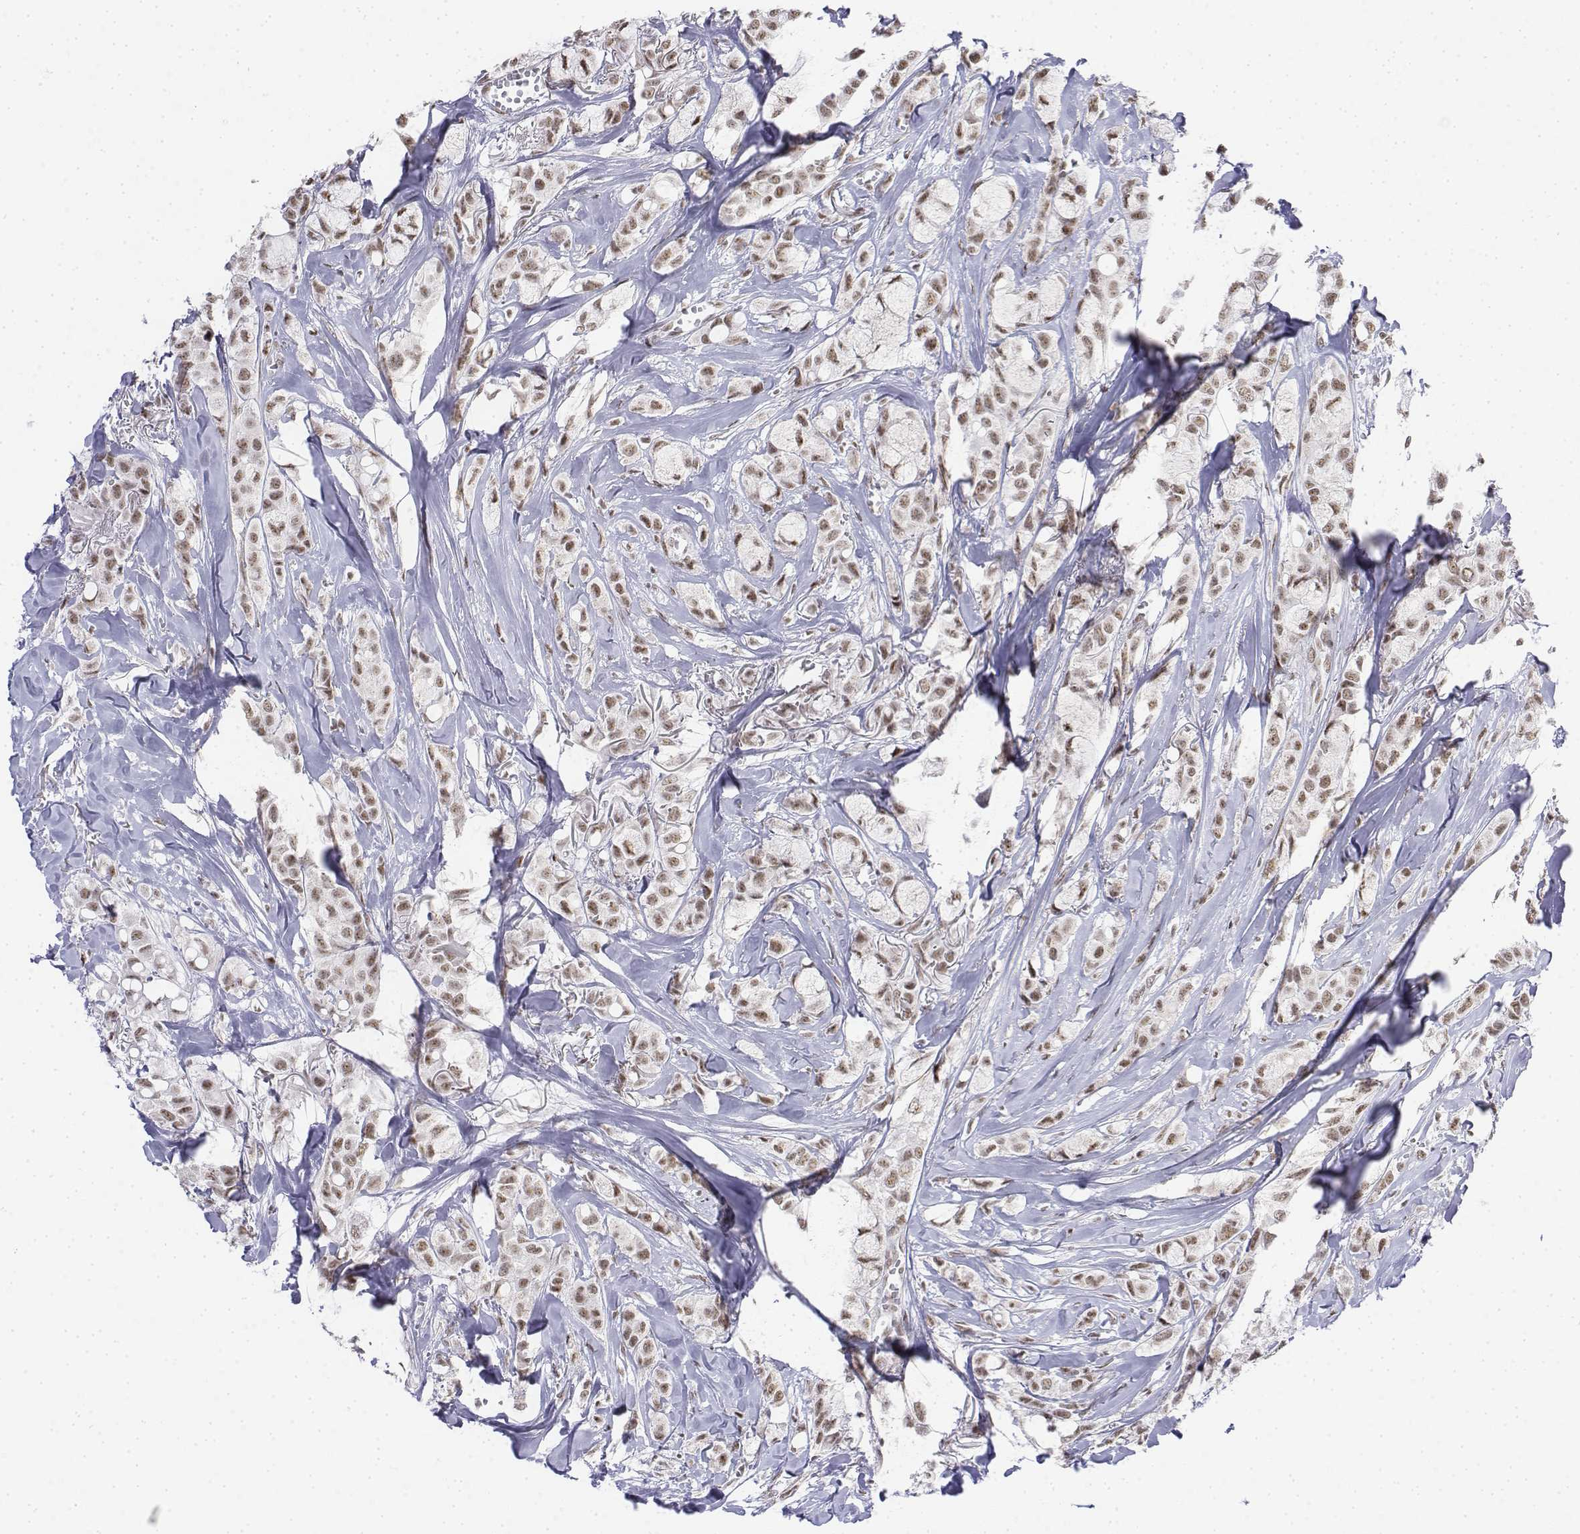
{"staining": {"intensity": "weak", "quantity": ">75%", "location": "nuclear"}, "tissue": "breast cancer", "cell_type": "Tumor cells", "image_type": "cancer", "snomed": [{"axis": "morphology", "description": "Duct carcinoma"}, {"axis": "topography", "description": "Breast"}], "caption": "A brown stain labels weak nuclear staining of a protein in human breast cancer (intraductal carcinoma) tumor cells.", "gene": "SETD1A", "patient": {"sex": "female", "age": 85}}